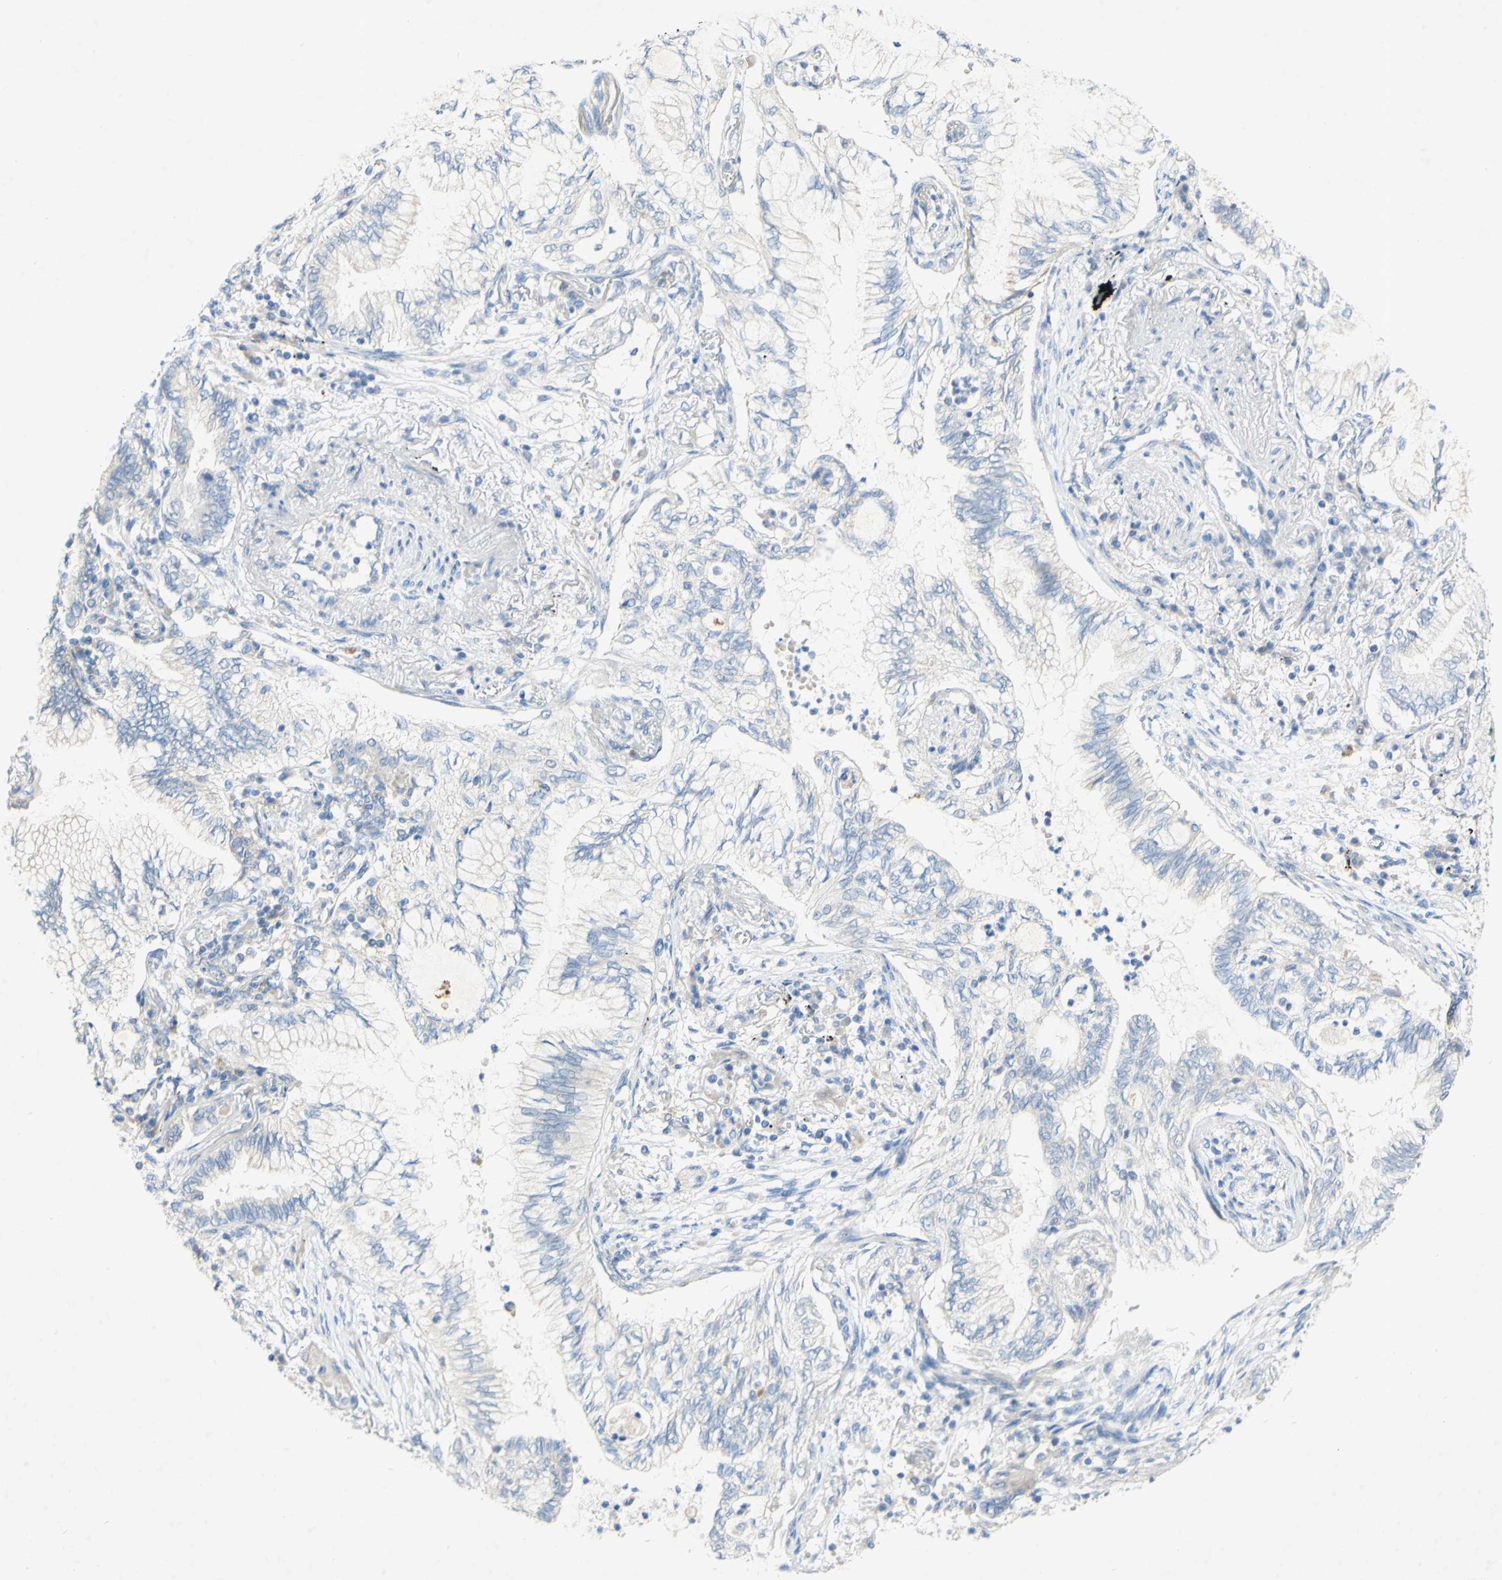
{"staining": {"intensity": "negative", "quantity": "none", "location": "none"}, "tissue": "lung cancer", "cell_type": "Tumor cells", "image_type": "cancer", "snomed": [{"axis": "morphology", "description": "Normal tissue, NOS"}, {"axis": "morphology", "description": "Adenocarcinoma, NOS"}, {"axis": "topography", "description": "Bronchus"}, {"axis": "topography", "description": "Lung"}], "caption": "Tumor cells show no significant staining in lung adenocarcinoma. The staining is performed using DAB brown chromogen with nuclei counter-stained in using hematoxylin.", "gene": "ACADL", "patient": {"sex": "female", "age": 70}}